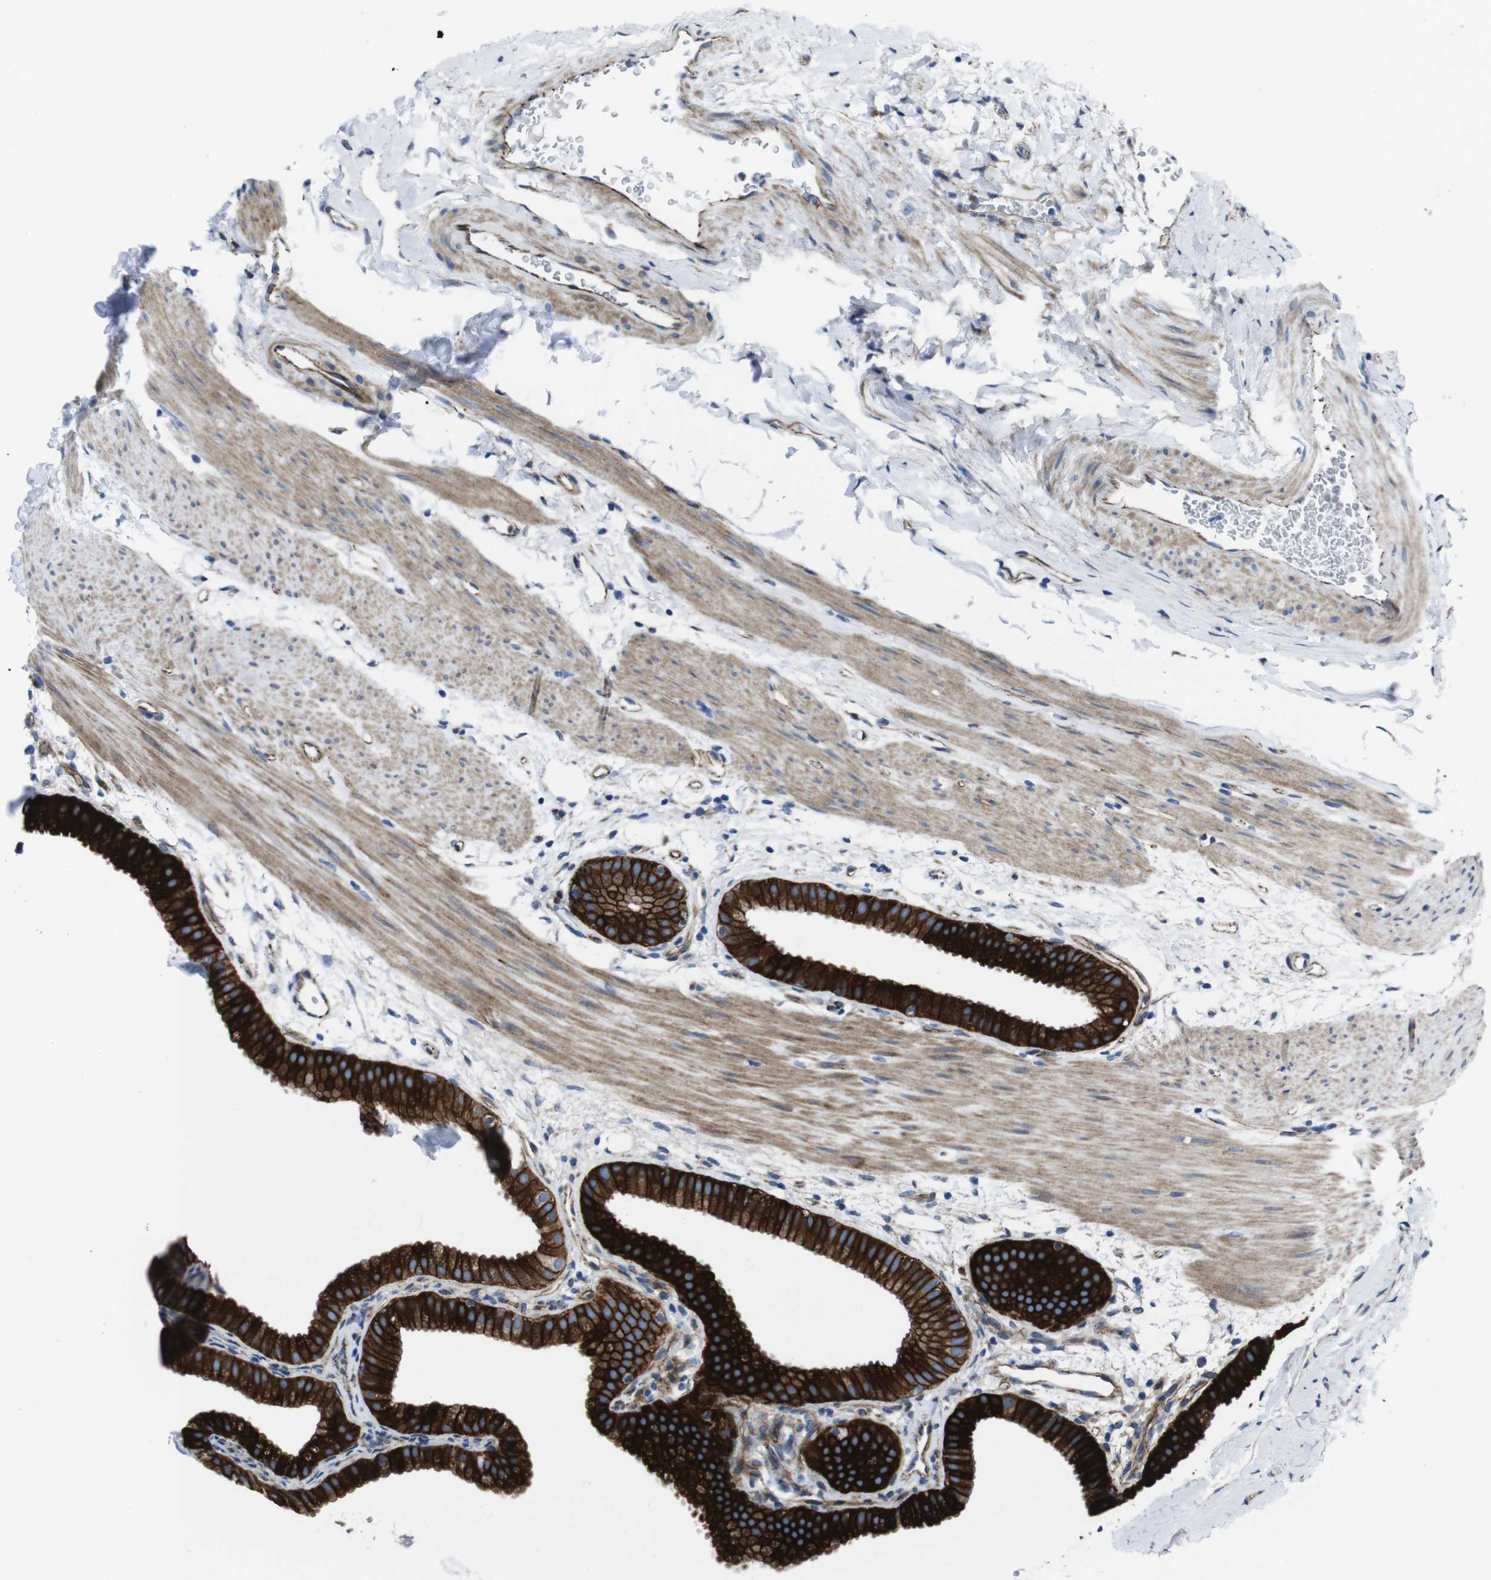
{"staining": {"intensity": "strong", "quantity": ">75%", "location": "cytoplasmic/membranous"}, "tissue": "gallbladder", "cell_type": "Glandular cells", "image_type": "normal", "snomed": [{"axis": "morphology", "description": "Normal tissue, NOS"}, {"axis": "topography", "description": "Gallbladder"}], "caption": "Strong cytoplasmic/membranous expression for a protein is seen in approximately >75% of glandular cells of unremarkable gallbladder using IHC.", "gene": "NUMB", "patient": {"sex": "female", "age": 64}}